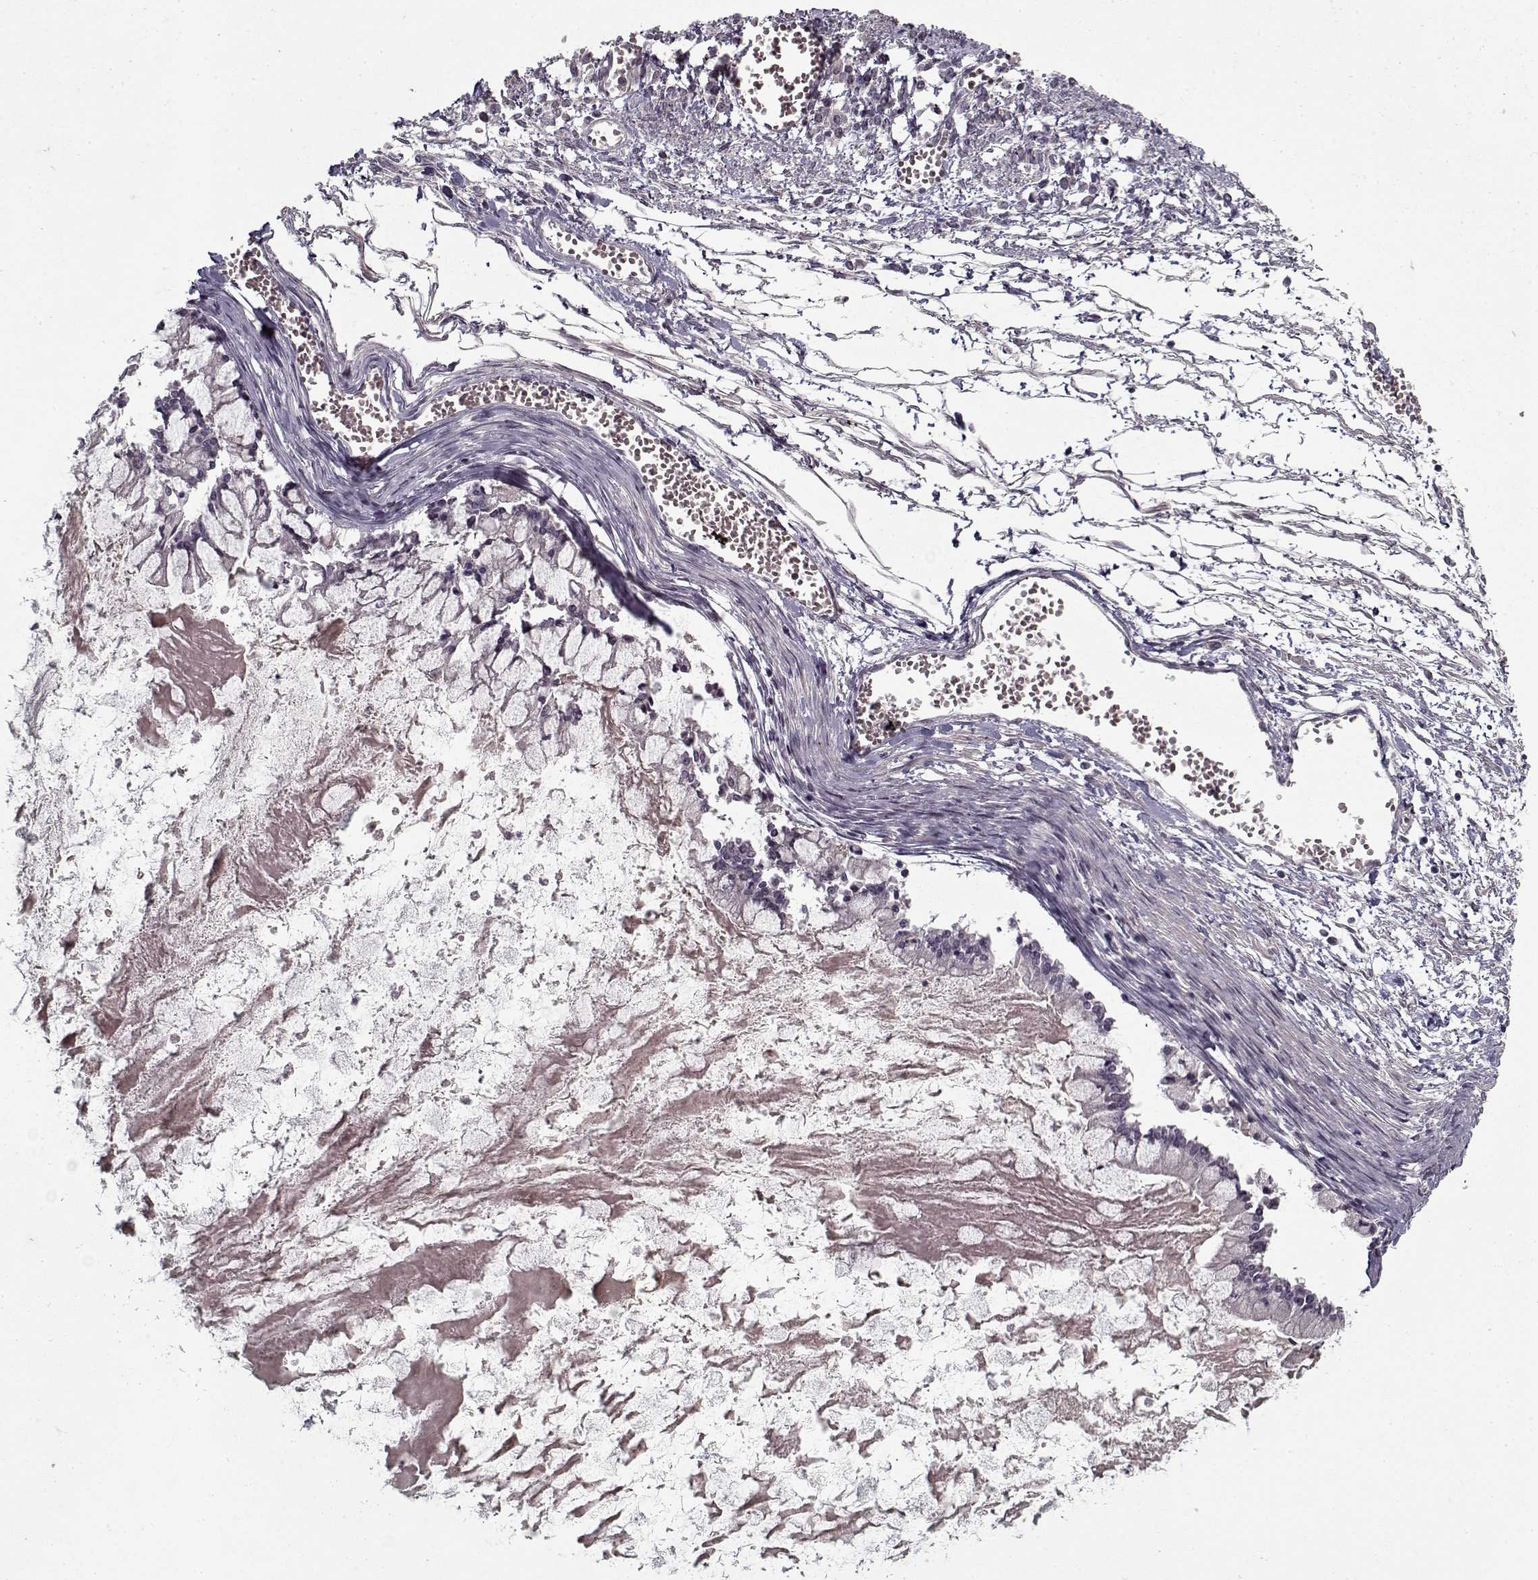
{"staining": {"intensity": "negative", "quantity": "none", "location": "none"}, "tissue": "ovarian cancer", "cell_type": "Tumor cells", "image_type": "cancer", "snomed": [{"axis": "morphology", "description": "Cystadenocarcinoma, mucinous, NOS"}, {"axis": "topography", "description": "Ovary"}], "caption": "Immunohistochemical staining of ovarian mucinous cystadenocarcinoma demonstrates no significant staining in tumor cells.", "gene": "LAMA2", "patient": {"sex": "female", "age": 67}}